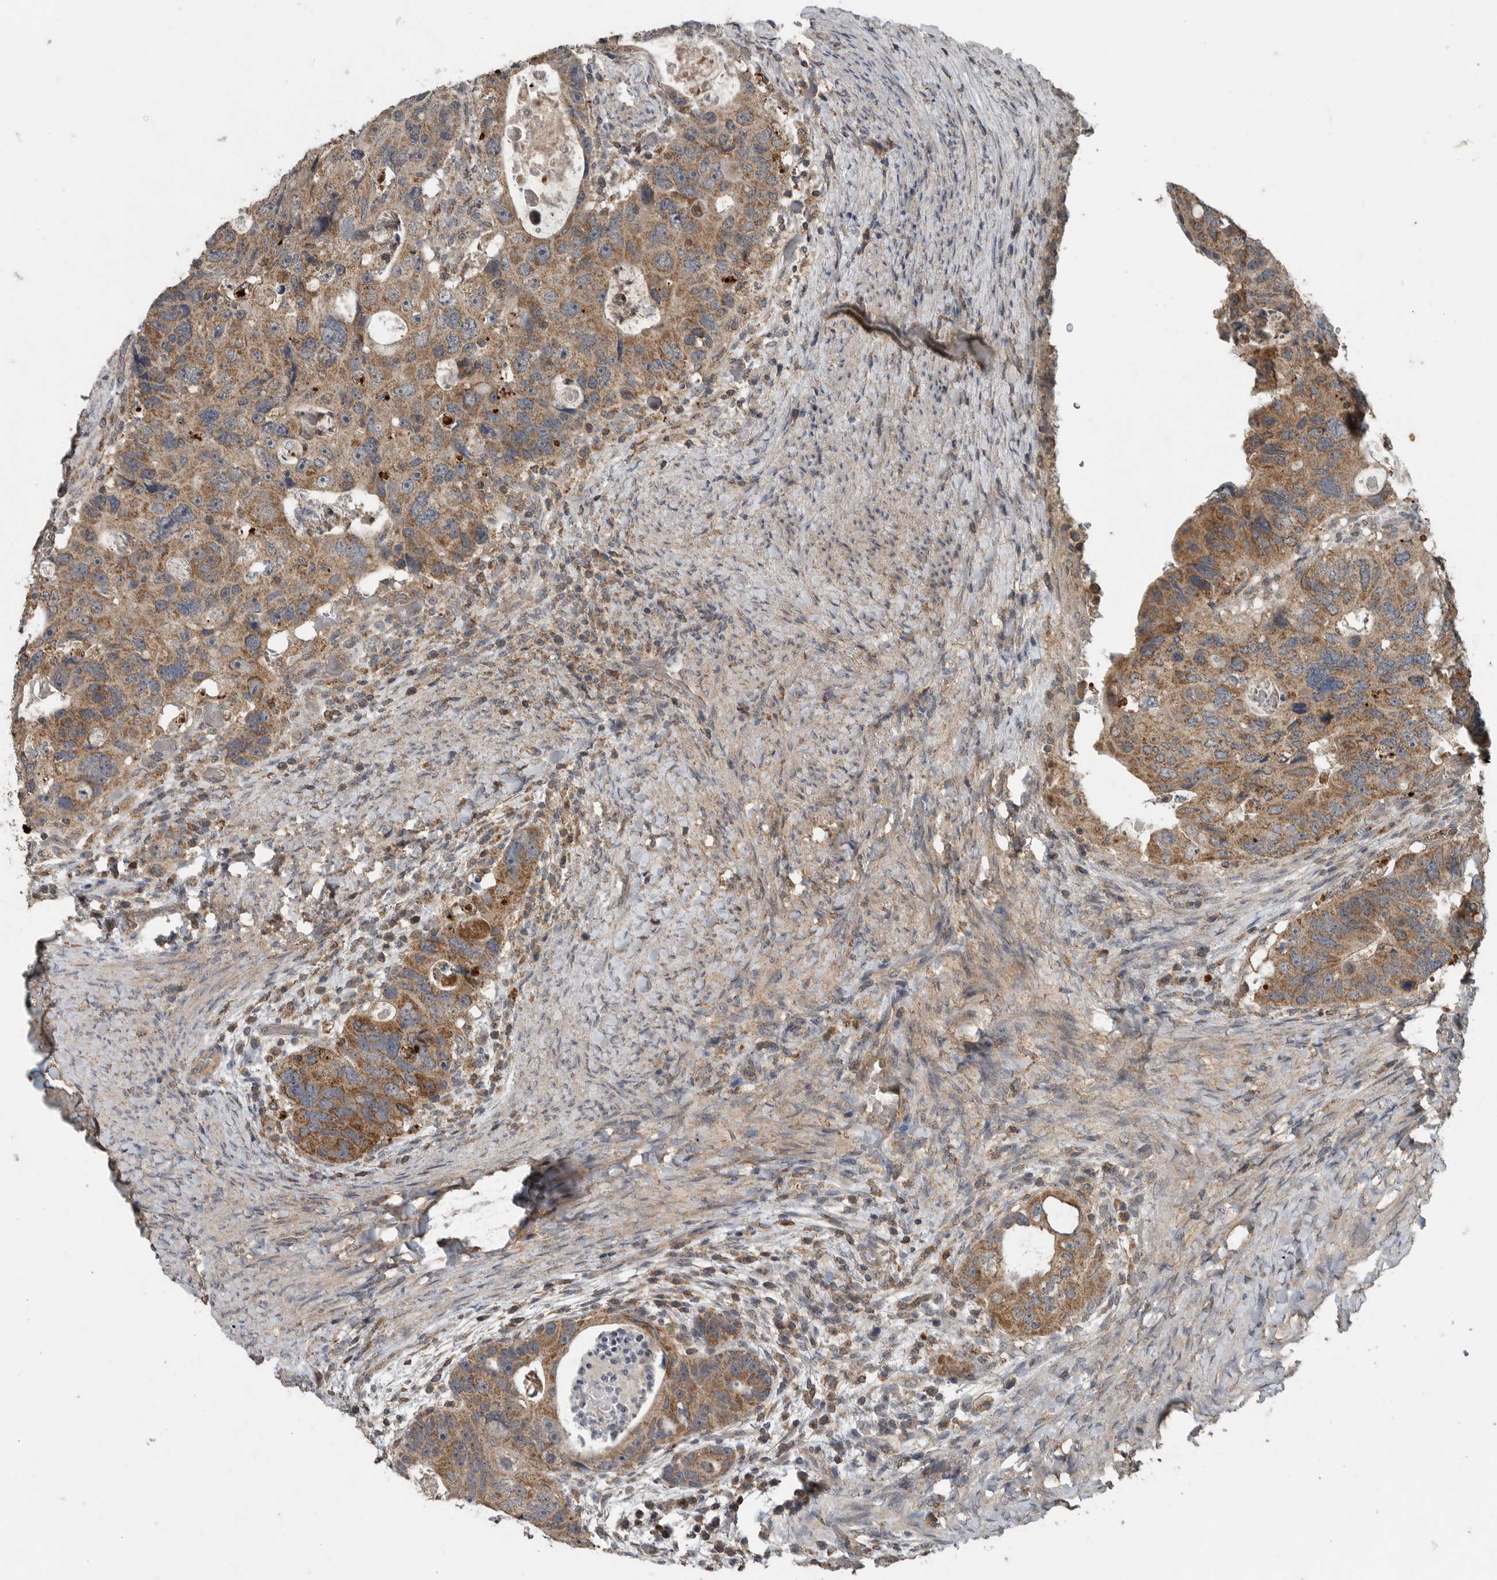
{"staining": {"intensity": "moderate", "quantity": ">75%", "location": "cytoplasmic/membranous"}, "tissue": "colorectal cancer", "cell_type": "Tumor cells", "image_type": "cancer", "snomed": [{"axis": "morphology", "description": "Adenocarcinoma, NOS"}, {"axis": "topography", "description": "Rectum"}], "caption": "Brown immunohistochemical staining in adenocarcinoma (colorectal) shows moderate cytoplasmic/membranous positivity in about >75% of tumor cells. (Stains: DAB (3,3'-diaminobenzidine) in brown, nuclei in blue, Microscopy: brightfield microscopy at high magnification).", "gene": "IL6ST", "patient": {"sex": "male", "age": 59}}